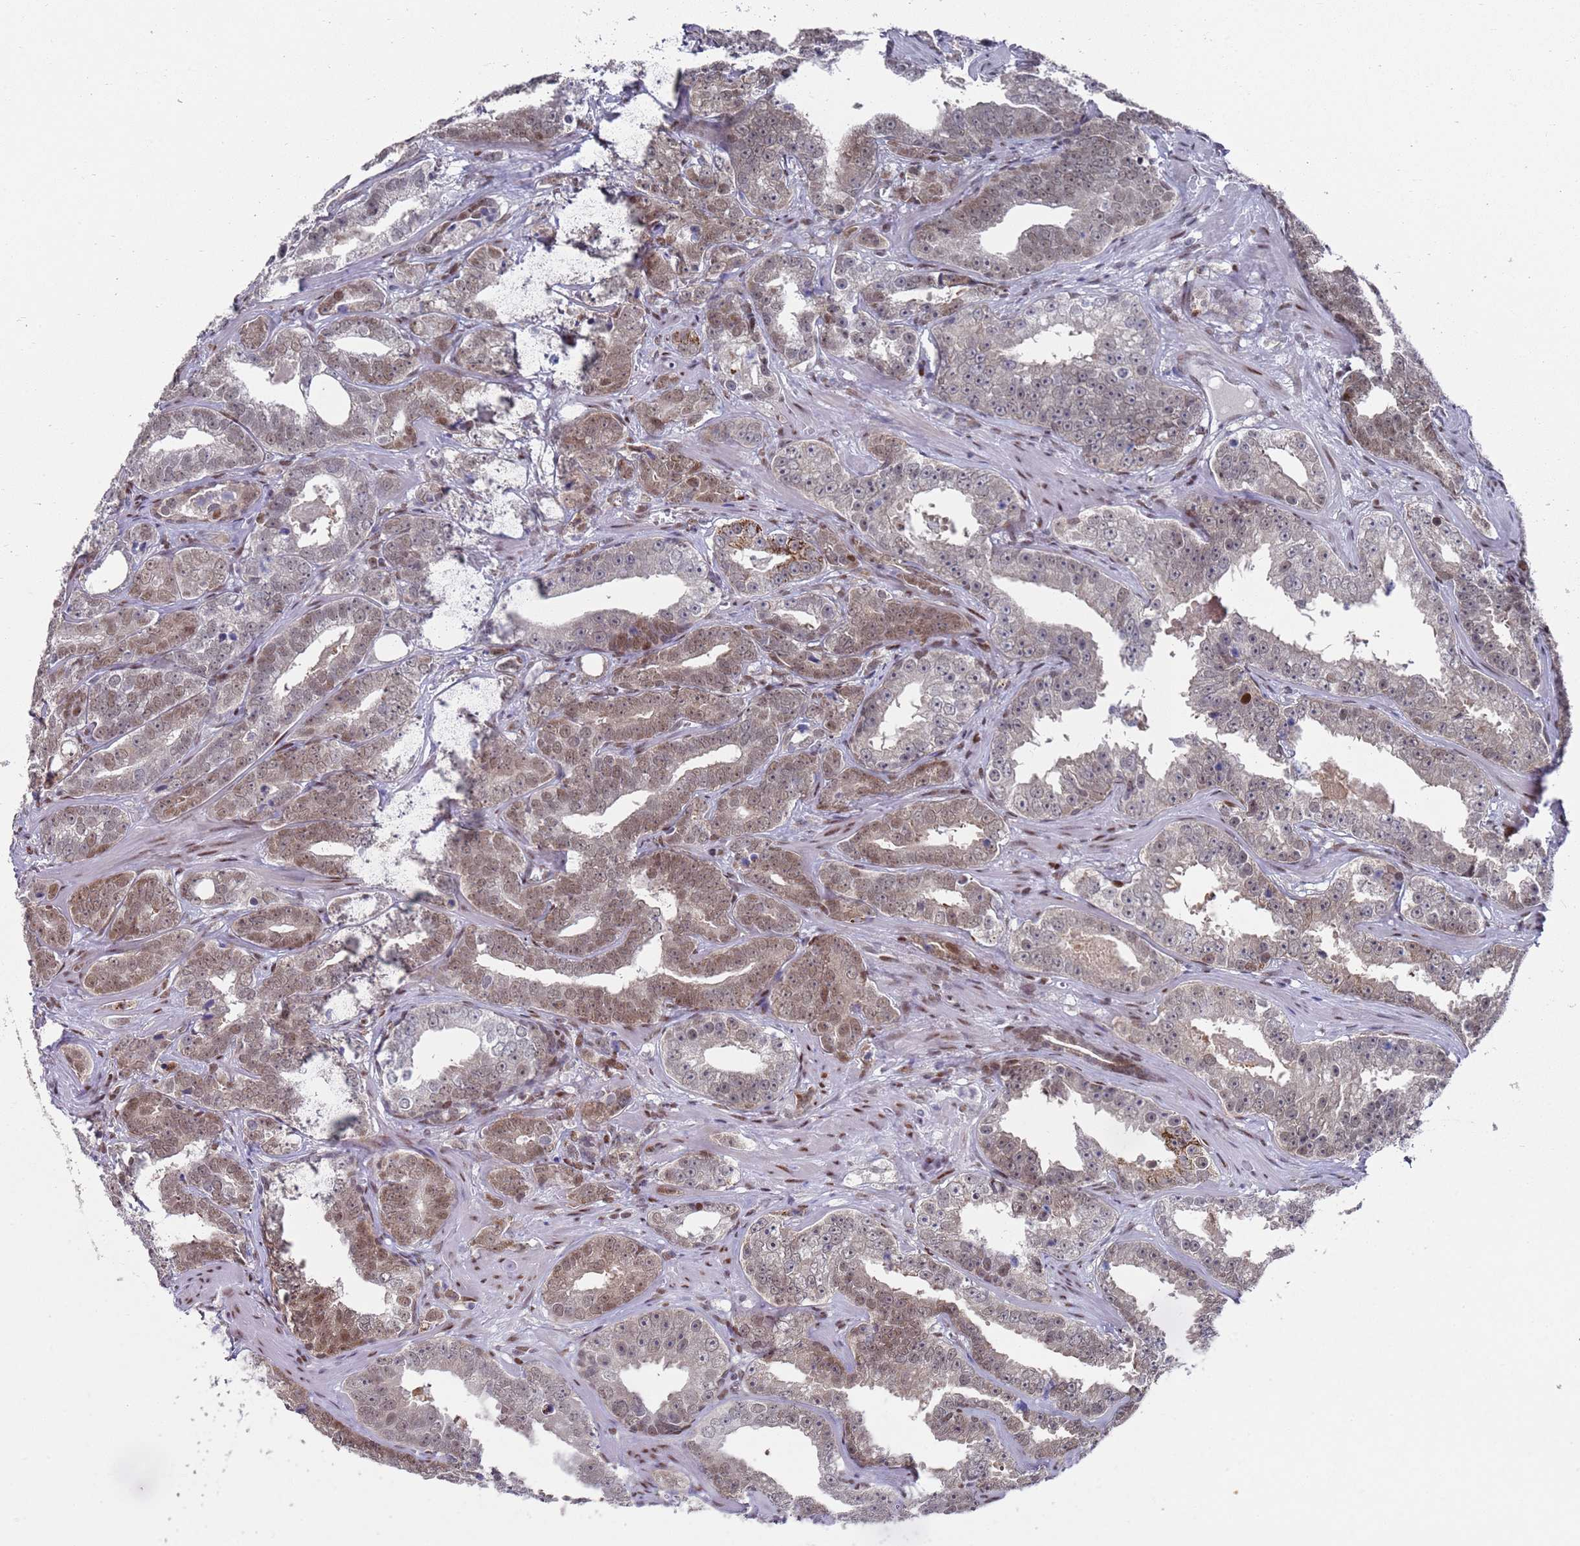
{"staining": {"intensity": "moderate", "quantity": ">75%", "location": "cytoplasmic/membranous,nuclear"}, "tissue": "prostate cancer", "cell_type": "Tumor cells", "image_type": "cancer", "snomed": [{"axis": "morphology", "description": "Adenocarcinoma, High grade"}, {"axis": "topography", "description": "Prostate"}], "caption": "Prostate cancer (adenocarcinoma (high-grade)) tissue displays moderate cytoplasmic/membranous and nuclear expression in approximately >75% of tumor cells, visualized by immunohistochemistry. (Brightfield microscopy of DAB IHC at high magnification).", "gene": "COPS6", "patient": {"sex": "male", "age": 62}}